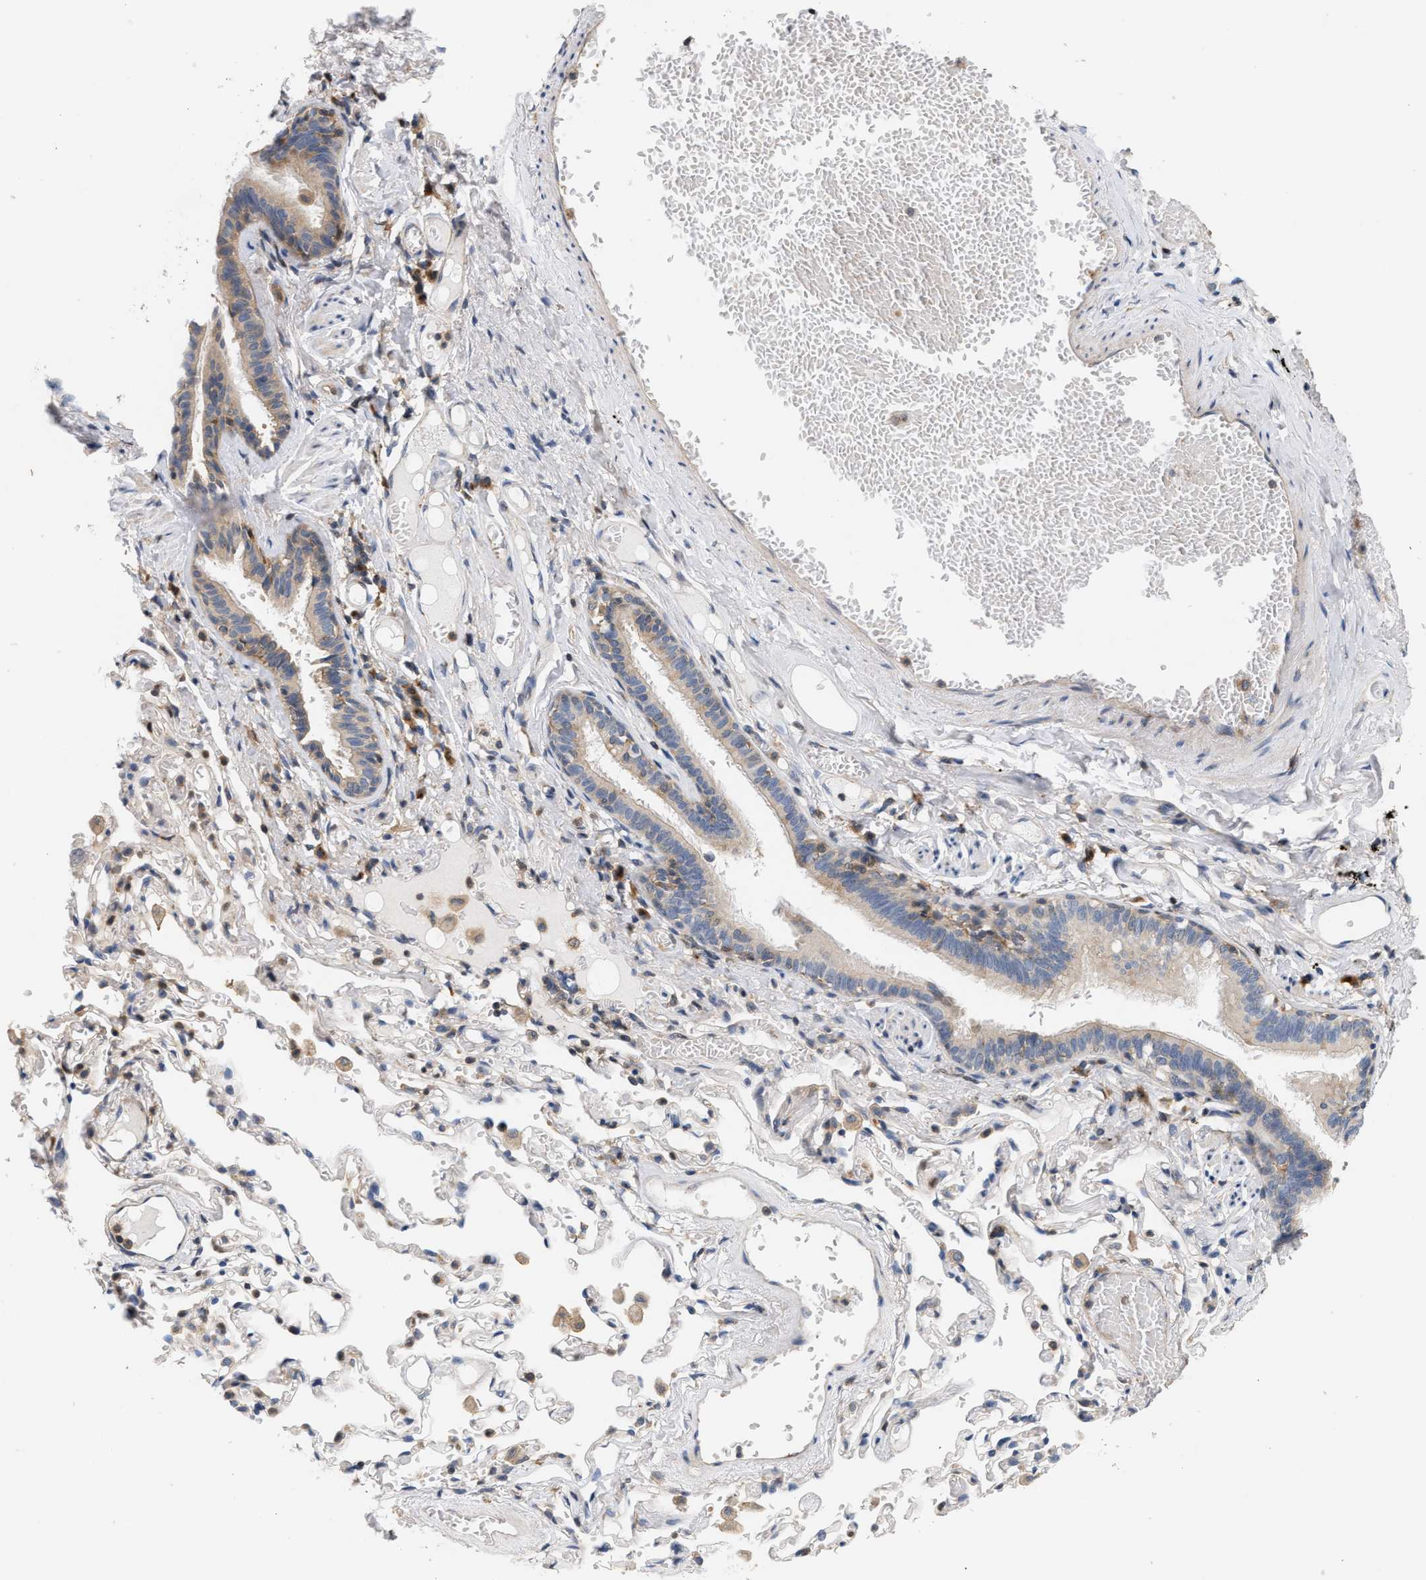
{"staining": {"intensity": "moderate", "quantity": "25%-75%", "location": "cytoplasmic/membranous"}, "tissue": "bronchus", "cell_type": "Respiratory epithelial cells", "image_type": "normal", "snomed": [{"axis": "morphology", "description": "Normal tissue, NOS"}, {"axis": "morphology", "description": "Inflammation, NOS"}, {"axis": "topography", "description": "Cartilage tissue"}, {"axis": "topography", "description": "Lung"}], "caption": "High-magnification brightfield microscopy of normal bronchus stained with DAB (brown) and counterstained with hematoxylin (blue). respiratory epithelial cells exhibit moderate cytoplasmic/membranous positivity is present in approximately25%-75% of cells.", "gene": "DBNL", "patient": {"sex": "male", "age": 71}}